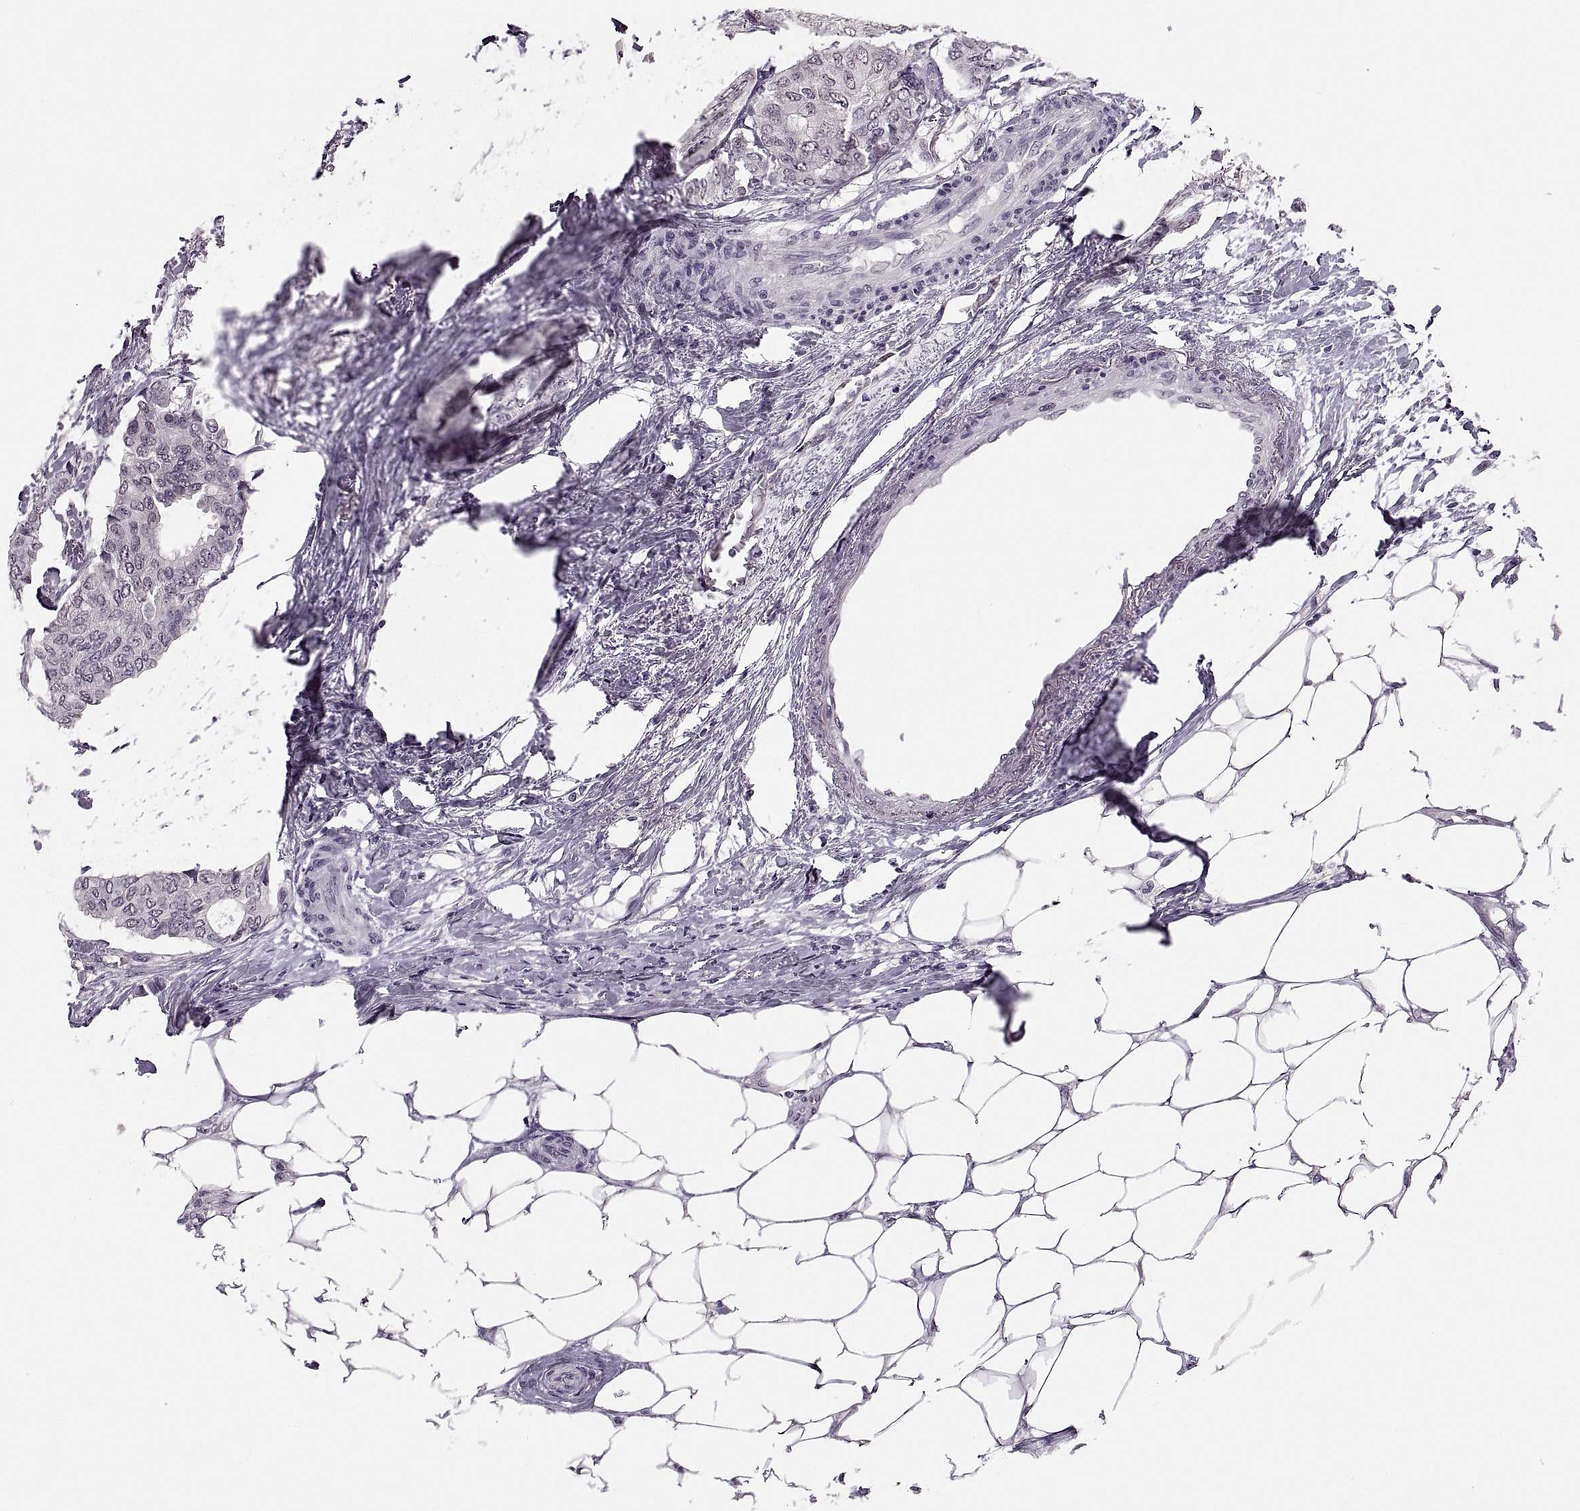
{"staining": {"intensity": "negative", "quantity": "none", "location": "none"}, "tissue": "breast cancer", "cell_type": "Tumor cells", "image_type": "cancer", "snomed": [{"axis": "morphology", "description": "Duct carcinoma"}, {"axis": "topography", "description": "Breast"}], "caption": "The histopathology image displays no staining of tumor cells in breast intraductal carcinoma.", "gene": "PAGE5", "patient": {"sex": "female", "age": 75}}